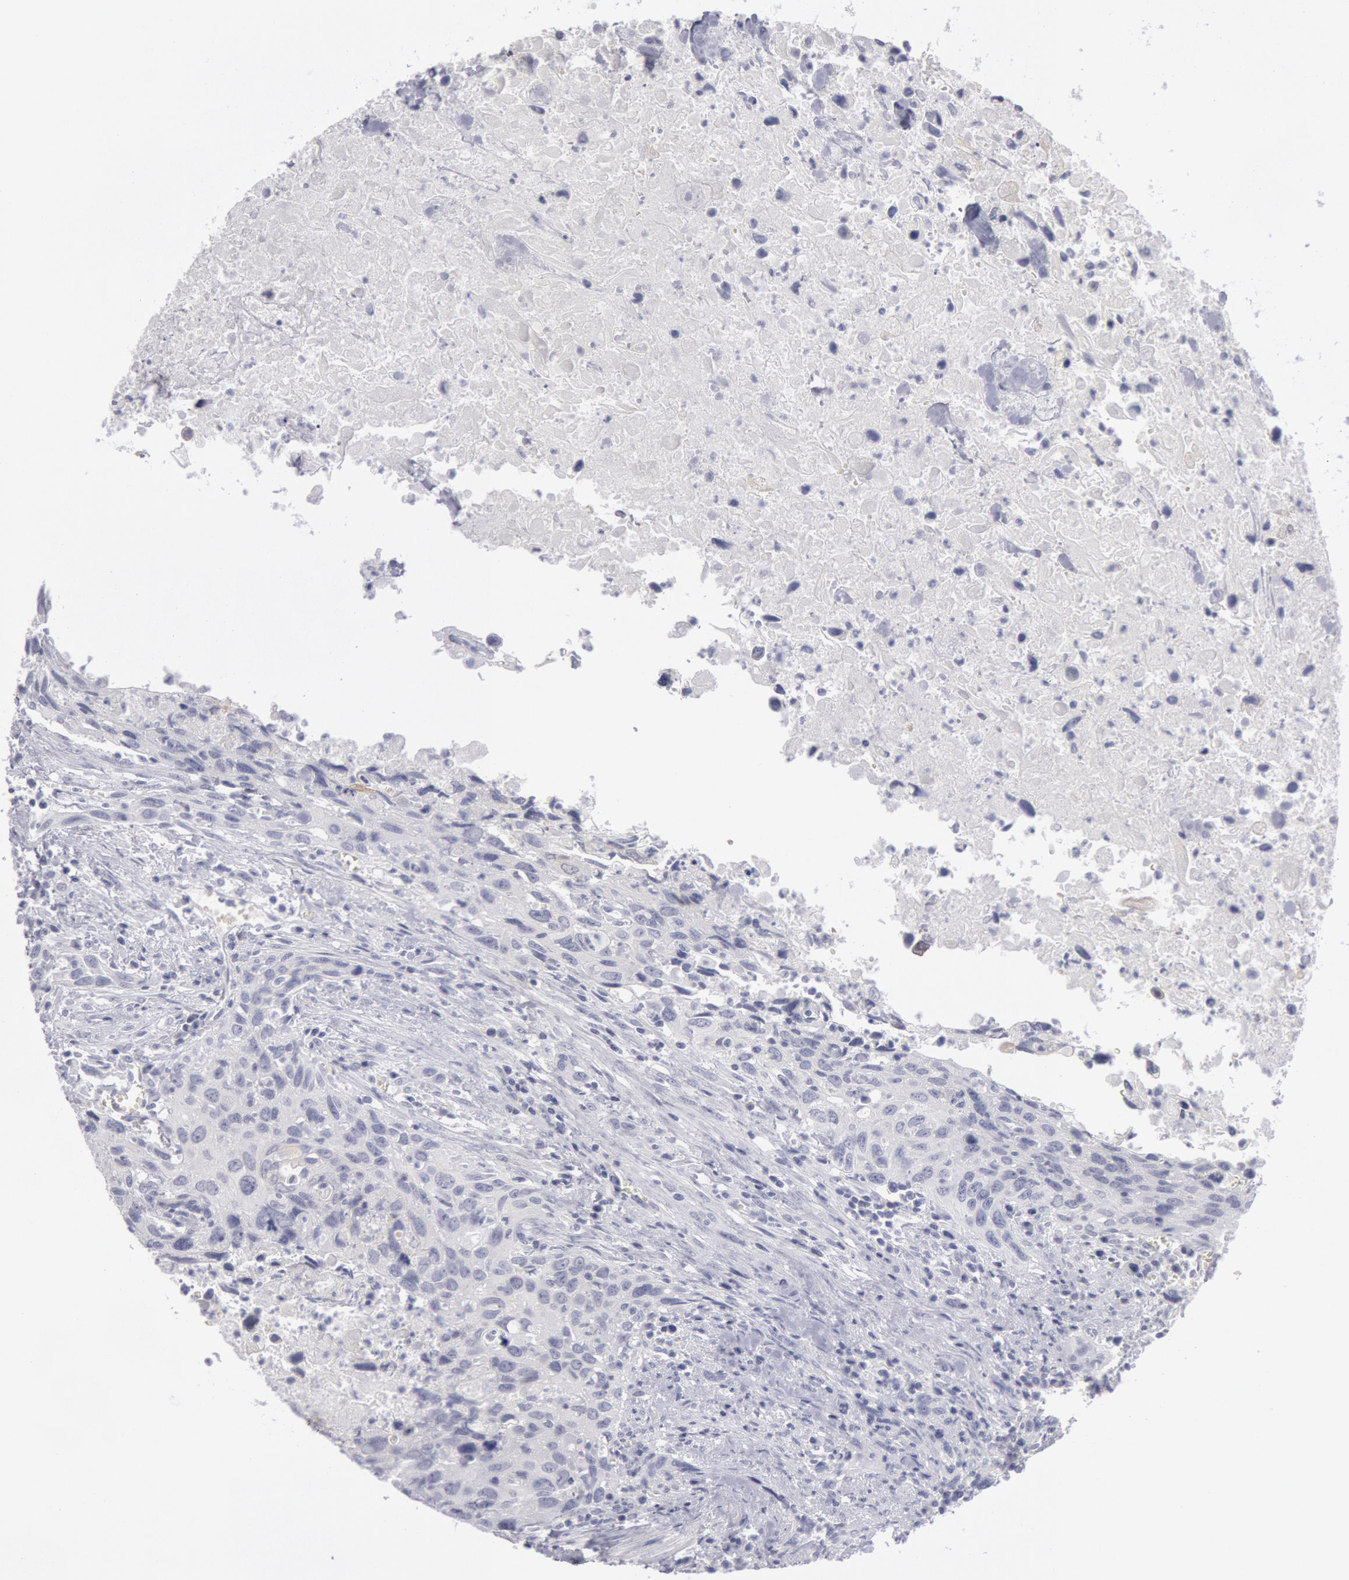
{"staining": {"intensity": "negative", "quantity": "none", "location": "none"}, "tissue": "urothelial cancer", "cell_type": "Tumor cells", "image_type": "cancer", "snomed": [{"axis": "morphology", "description": "Urothelial carcinoma, High grade"}, {"axis": "topography", "description": "Urinary bladder"}], "caption": "There is no significant staining in tumor cells of urothelial cancer. Brightfield microscopy of immunohistochemistry stained with DAB (3,3'-diaminobenzidine) (brown) and hematoxylin (blue), captured at high magnification.", "gene": "KRT16", "patient": {"sex": "male", "age": 71}}